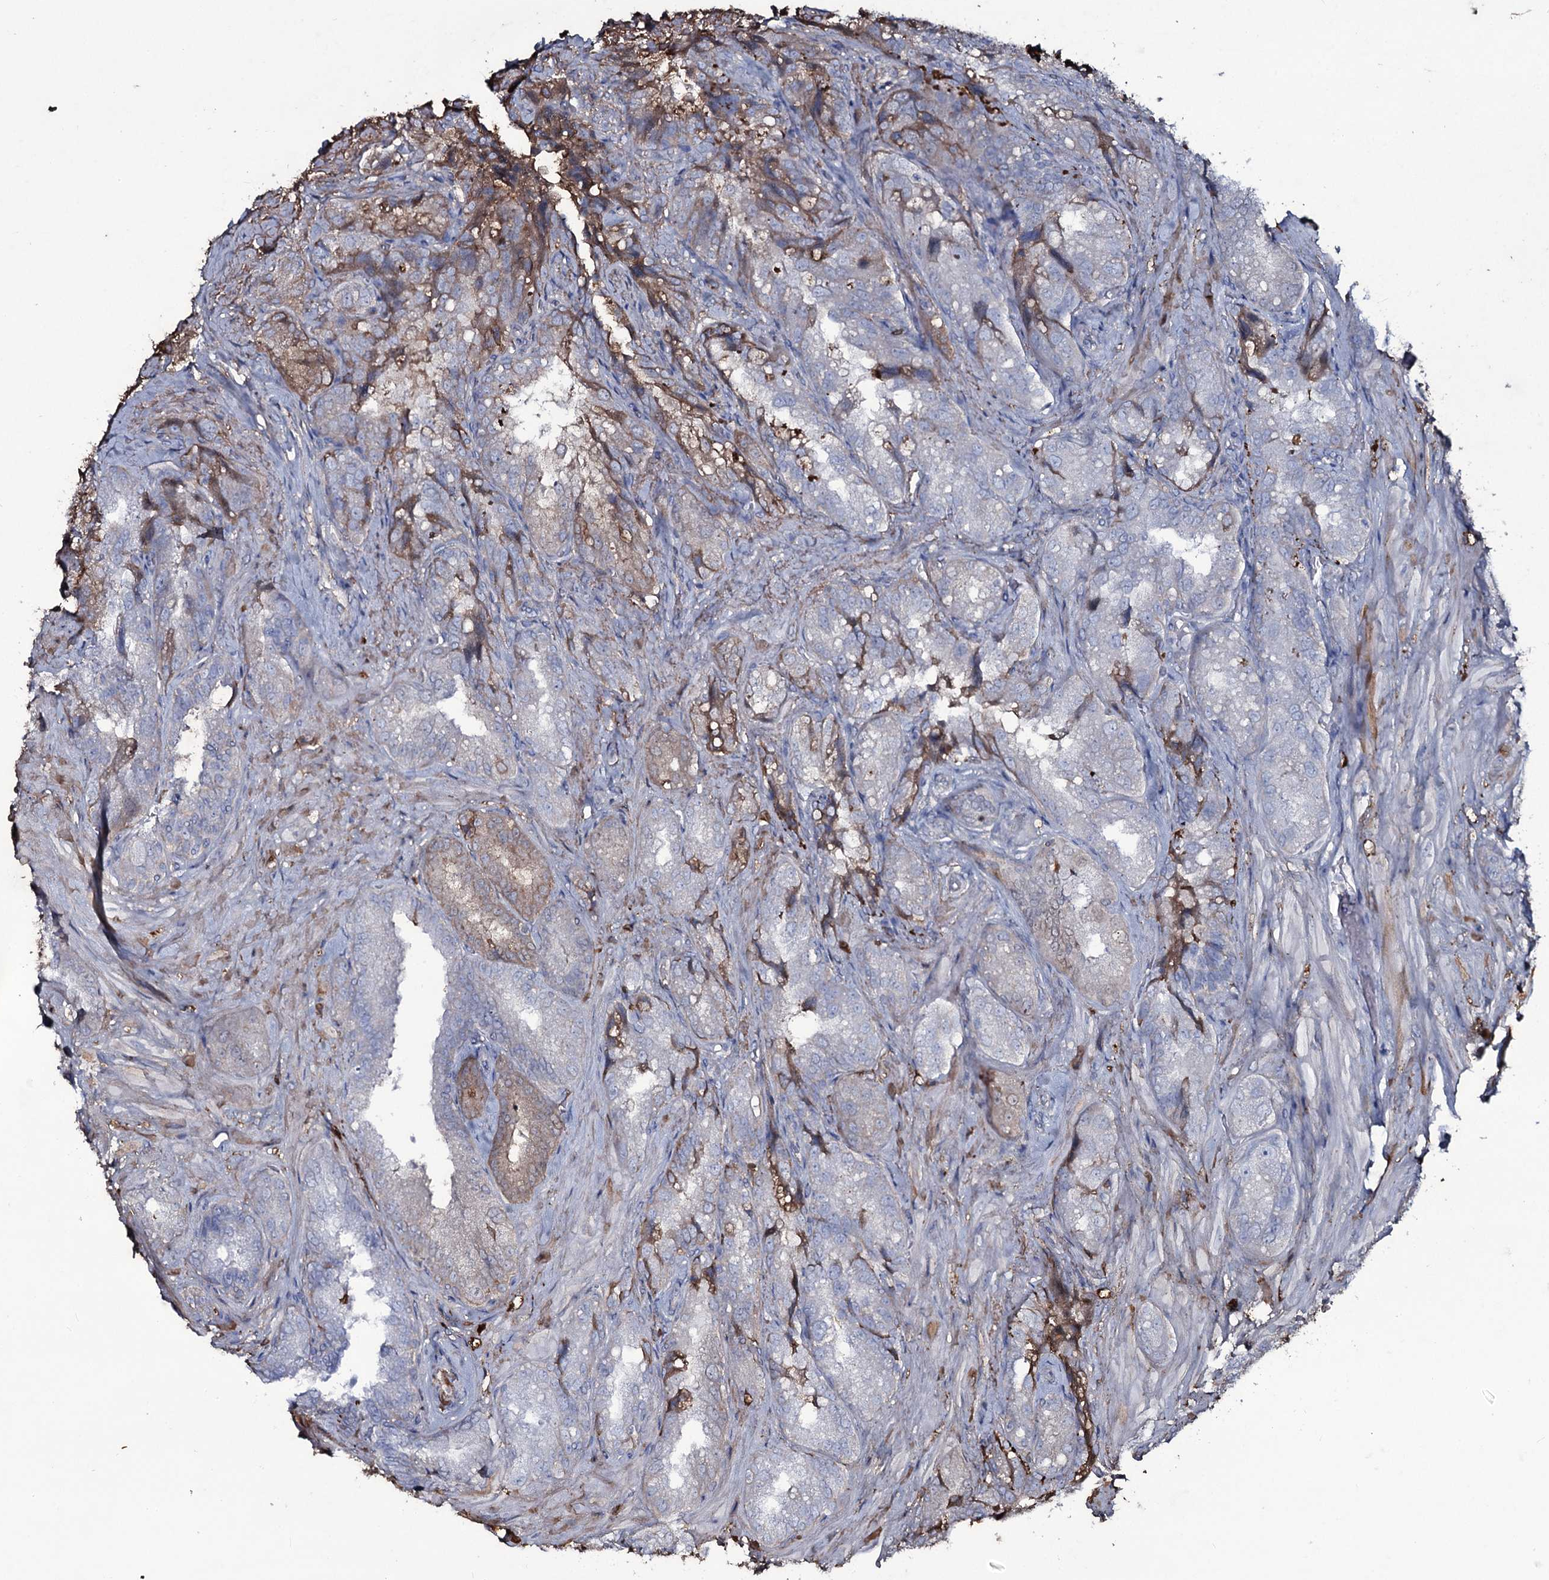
{"staining": {"intensity": "moderate", "quantity": "<25%", "location": "cytoplasmic/membranous,nuclear"}, "tissue": "seminal vesicle", "cell_type": "Glandular cells", "image_type": "normal", "snomed": [{"axis": "morphology", "description": "Normal tissue, NOS"}, {"axis": "topography", "description": "Prostate and seminal vesicle, NOS"}, {"axis": "topography", "description": "Prostate"}, {"axis": "topography", "description": "Seminal veicle"}], "caption": "Immunohistochemistry (DAB (3,3'-diaminobenzidine)) staining of normal seminal vesicle reveals moderate cytoplasmic/membranous,nuclear protein expression in approximately <25% of glandular cells. (Stains: DAB in brown, nuclei in blue, Microscopy: brightfield microscopy at high magnification).", "gene": "EDN1", "patient": {"sex": "male", "age": 67}}